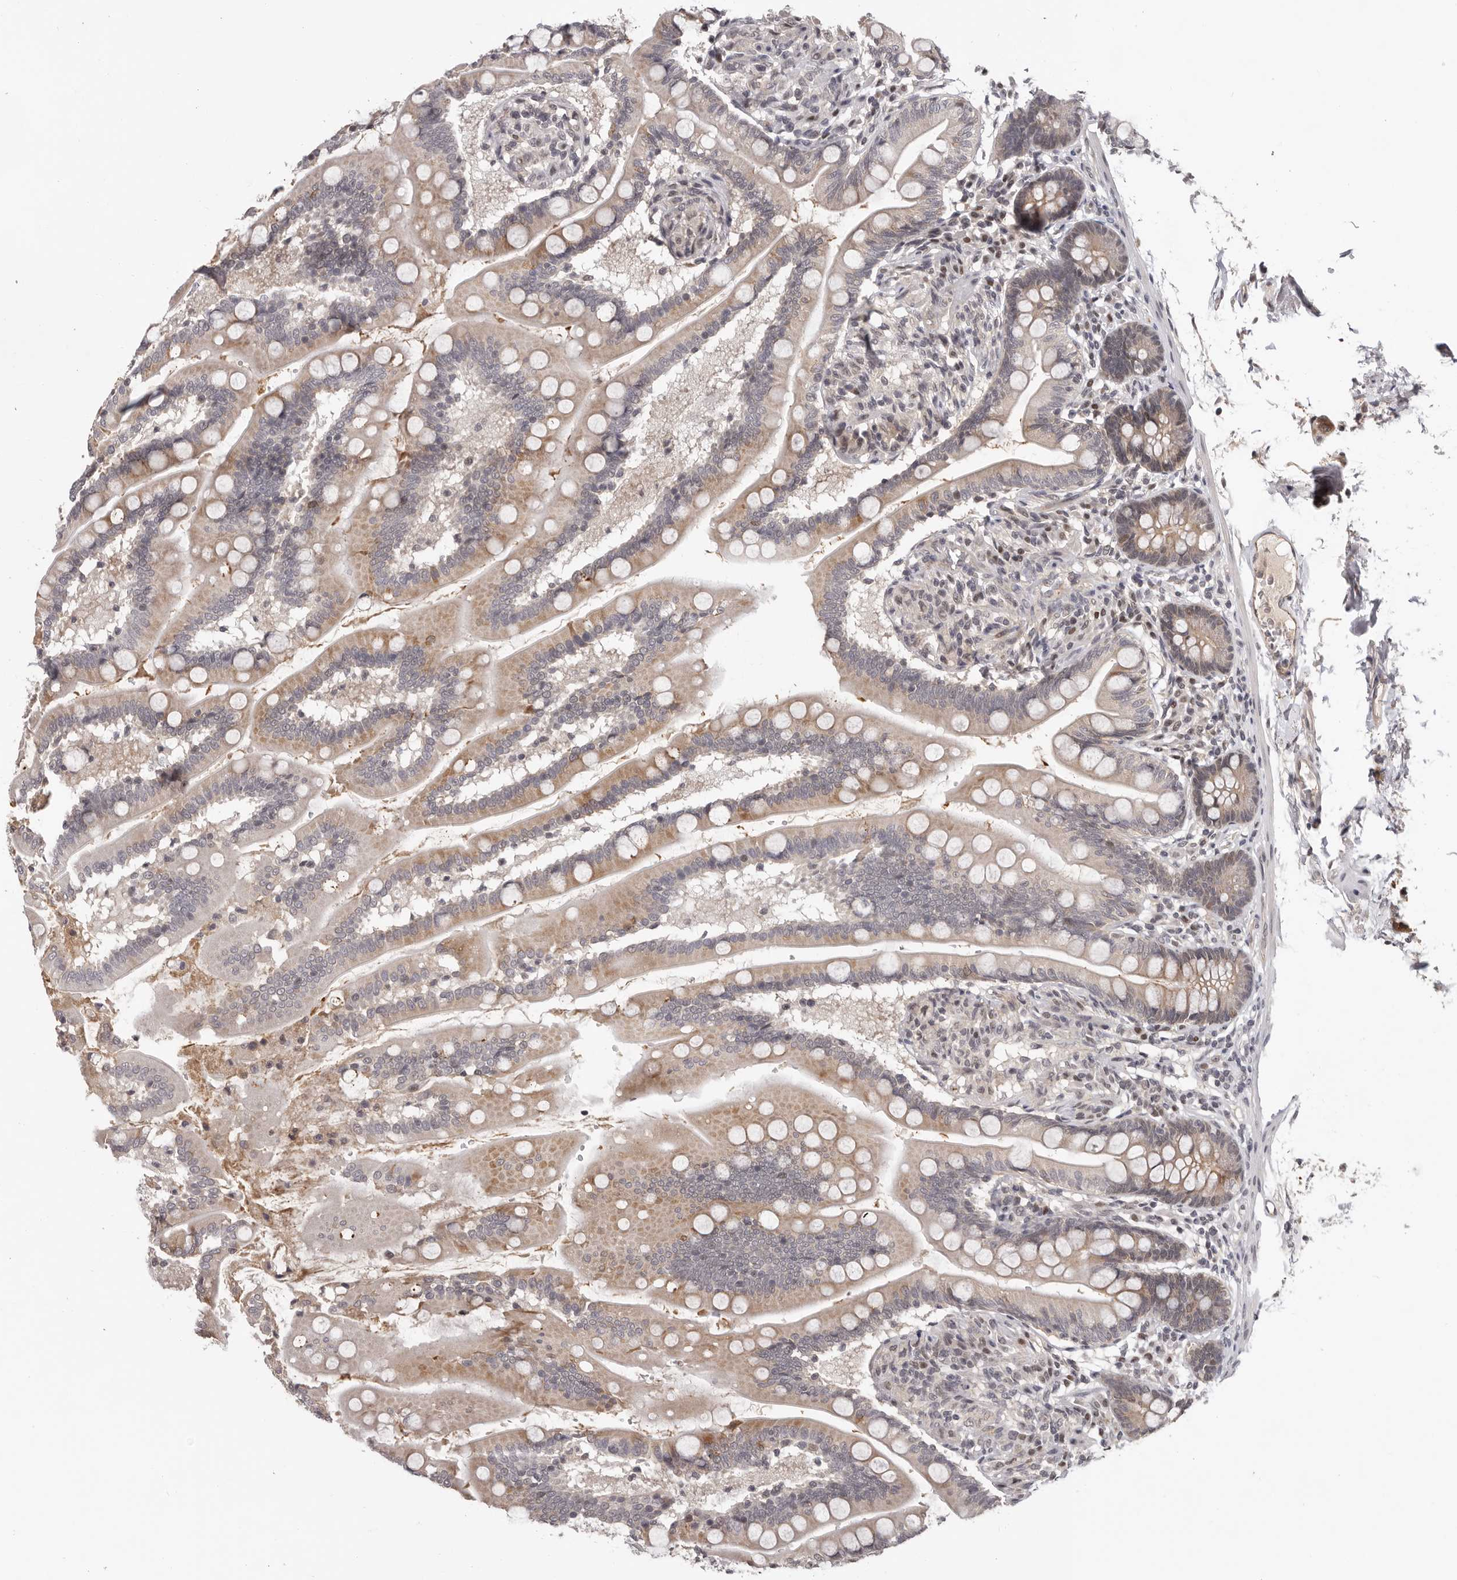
{"staining": {"intensity": "weak", "quantity": "25%-75%", "location": "cytoplasmic/membranous"}, "tissue": "small intestine", "cell_type": "Glandular cells", "image_type": "normal", "snomed": [{"axis": "morphology", "description": "Normal tissue, NOS"}, {"axis": "topography", "description": "Small intestine"}], "caption": "This is a histology image of IHC staining of benign small intestine, which shows weak staining in the cytoplasmic/membranous of glandular cells.", "gene": "TBX5", "patient": {"sex": "female", "age": 64}}